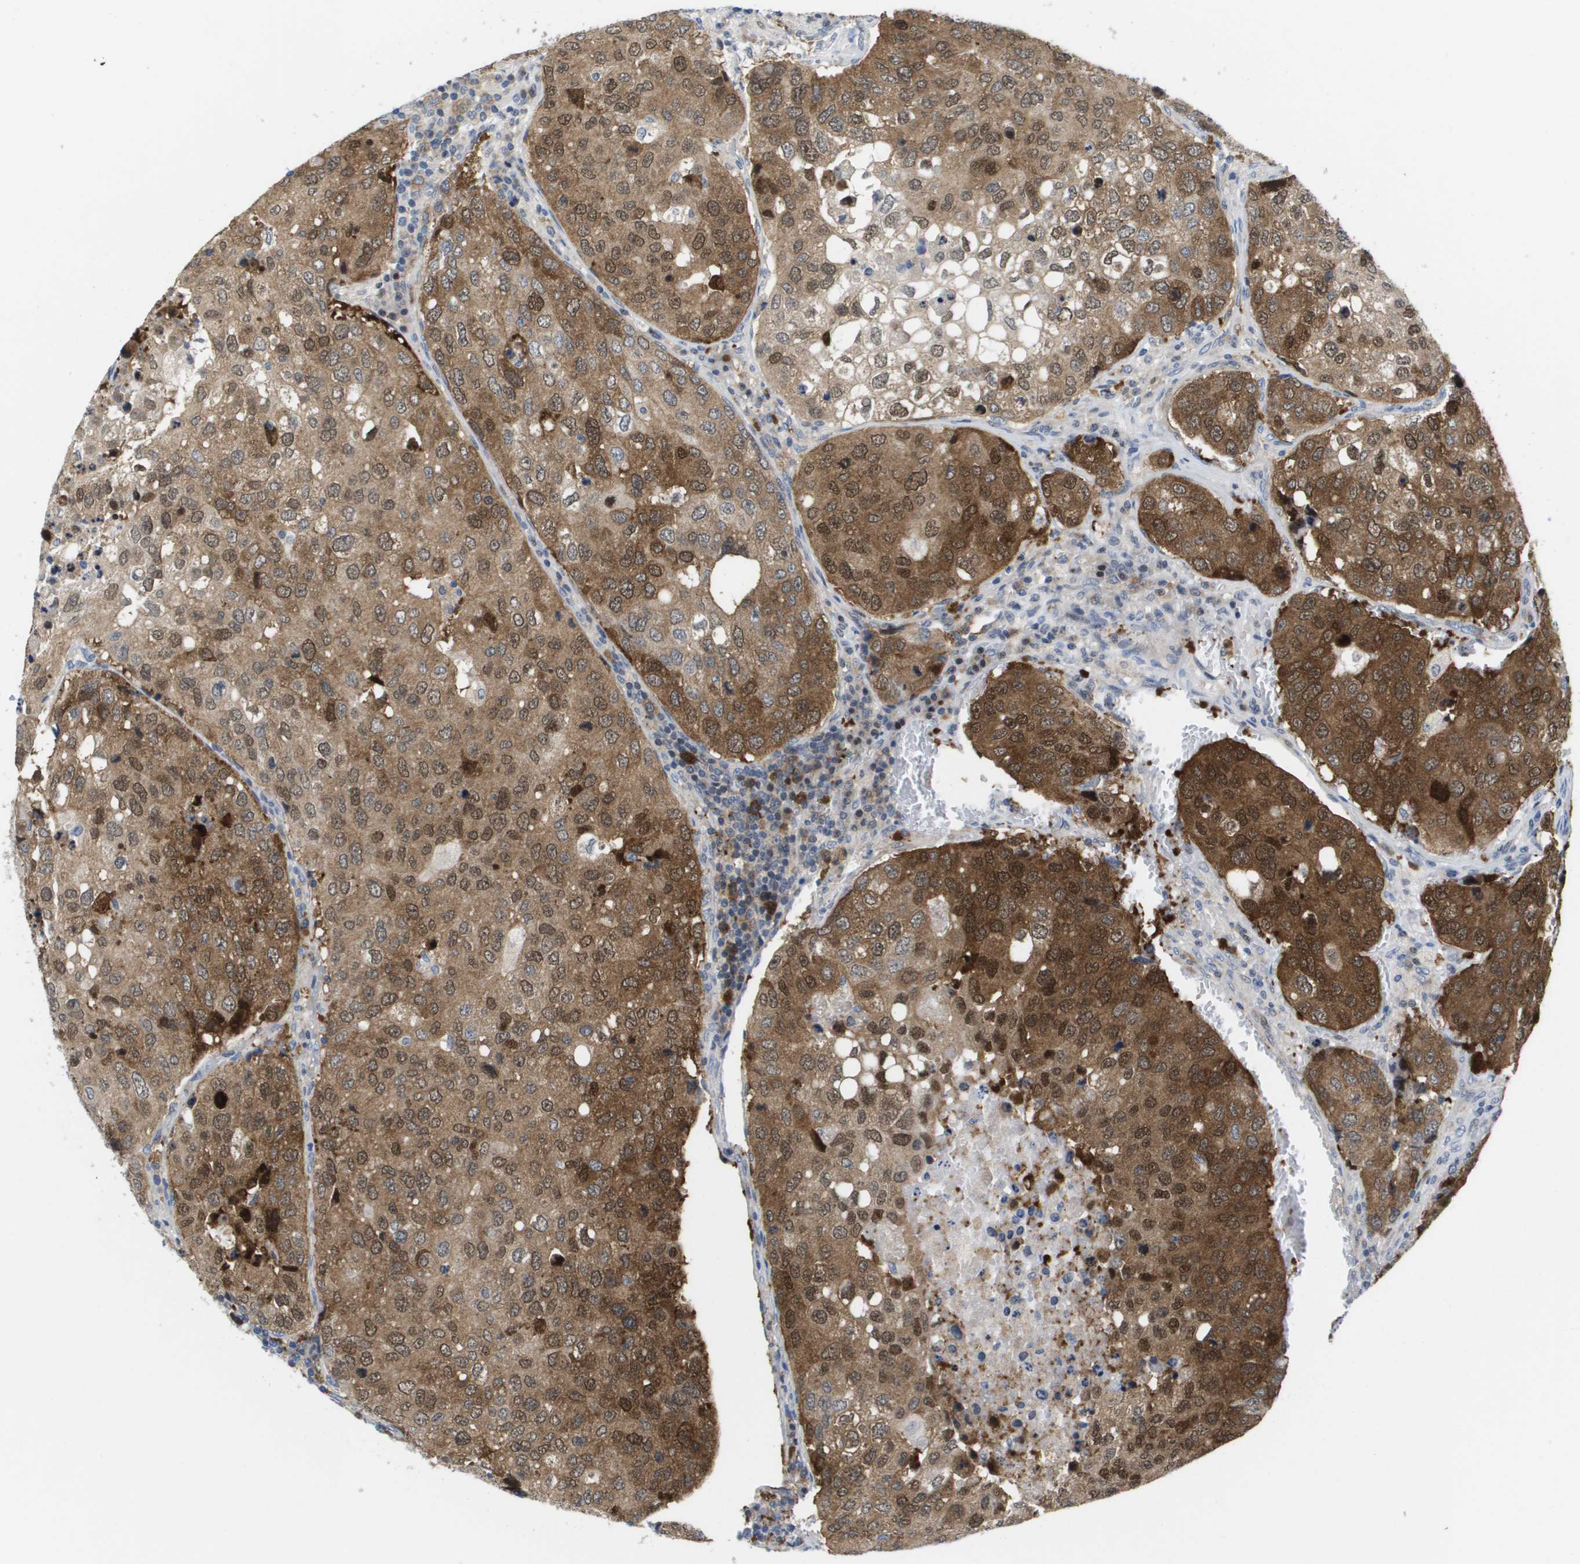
{"staining": {"intensity": "moderate", "quantity": ">75%", "location": "cytoplasmic/membranous,nuclear"}, "tissue": "urothelial cancer", "cell_type": "Tumor cells", "image_type": "cancer", "snomed": [{"axis": "morphology", "description": "Urothelial carcinoma, High grade"}, {"axis": "topography", "description": "Lymph node"}, {"axis": "topography", "description": "Urinary bladder"}], "caption": "Urothelial cancer was stained to show a protein in brown. There is medium levels of moderate cytoplasmic/membranous and nuclear positivity in about >75% of tumor cells. (Brightfield microscopy of DAB IHC at high magnification).", "gene": "FKBP4", "patient": {"sex": "male", "age": 51}}